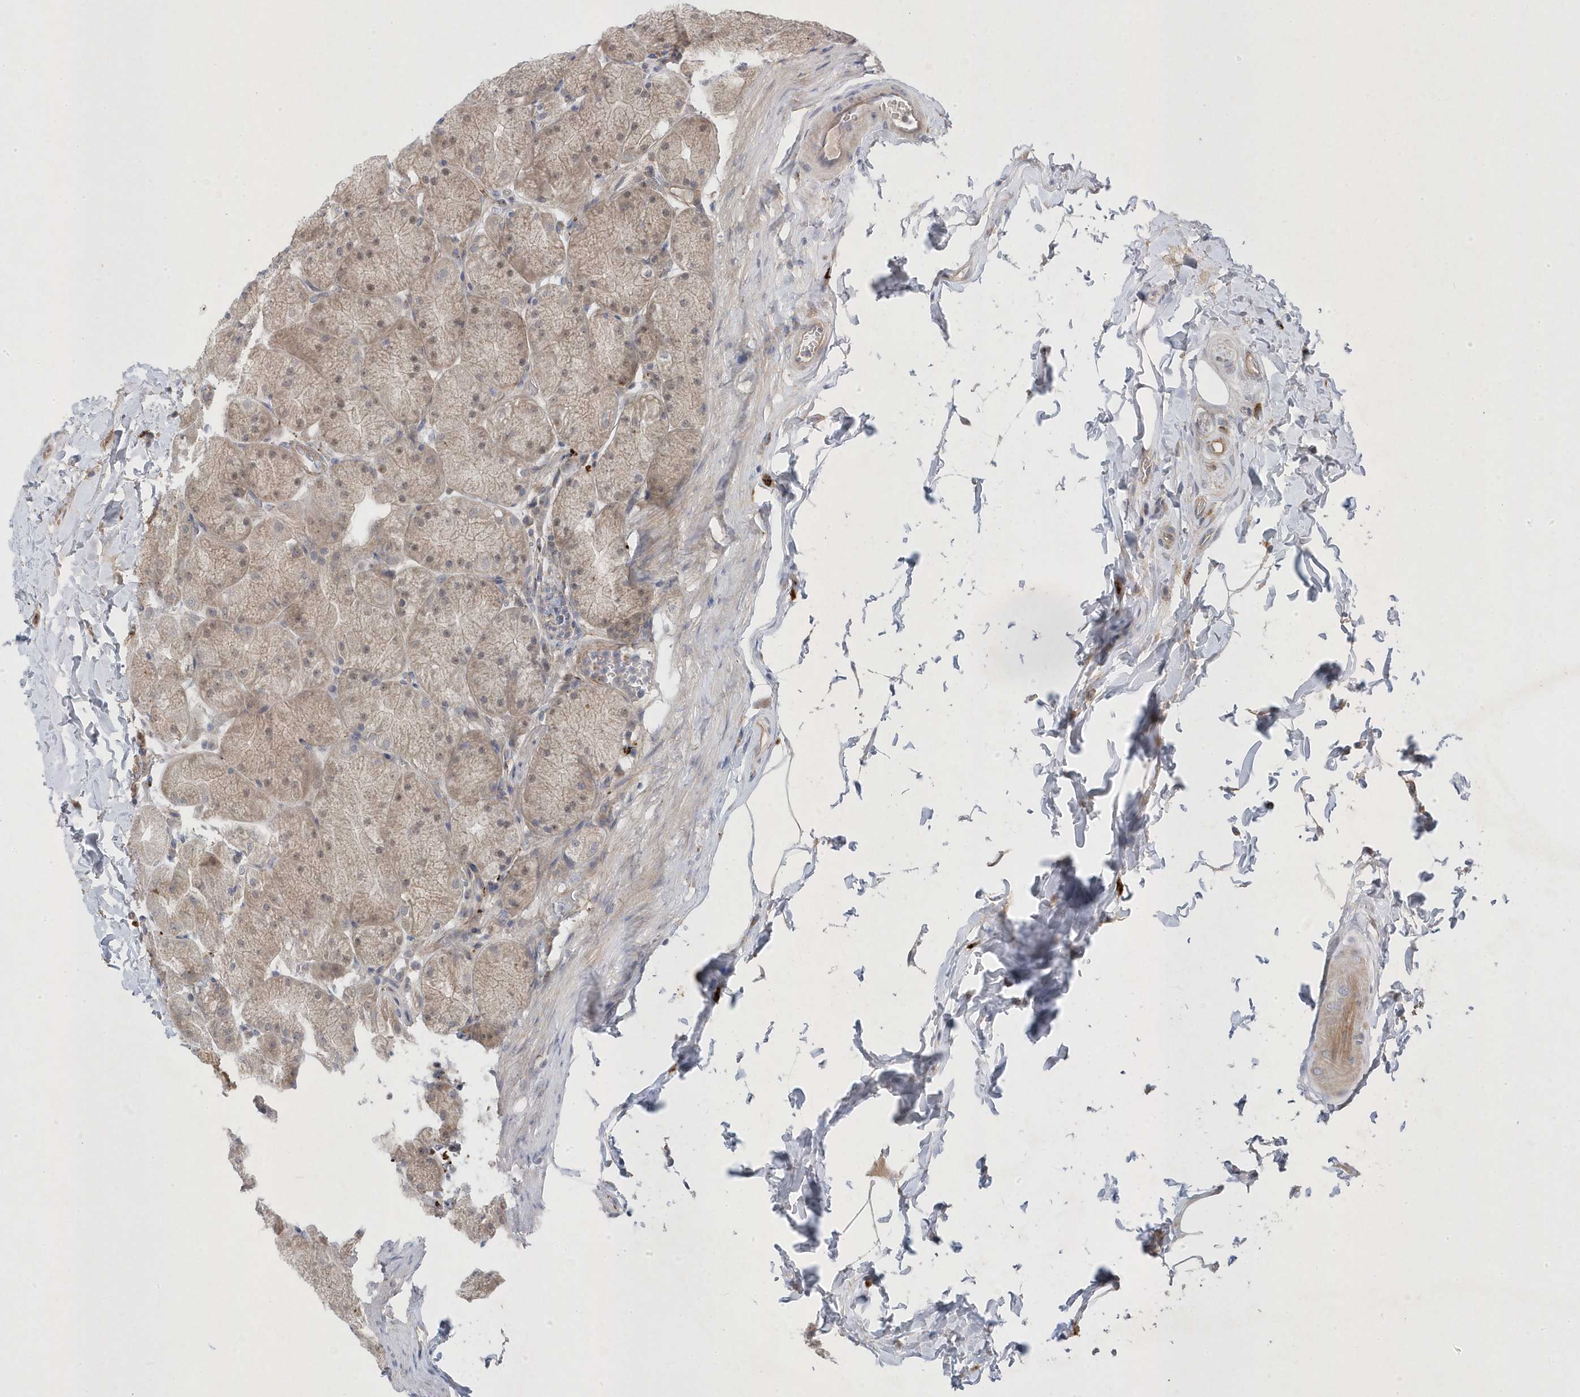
{"staining": {"intensity": "strong", "quantity": "<25%", "location": "cytoplasmic/membranous"}, "tissue": "stomach", "cell_type": "Glandular cells", "image_type": "normal", "snomed": [{"axis": "morphology", "description": "Normal tissue, NOS"}, {"axis": "topography", "description": "Stomach, upper"}], "caption": "Protein expression by immunohistochemistry (IHC) shows strong cytoplasmic/membranous positivity in about <25% of glandular cells in unremarkable stomach.", "gene": "ANAPC1", "patient": {"sex": "female", "age": 56}}